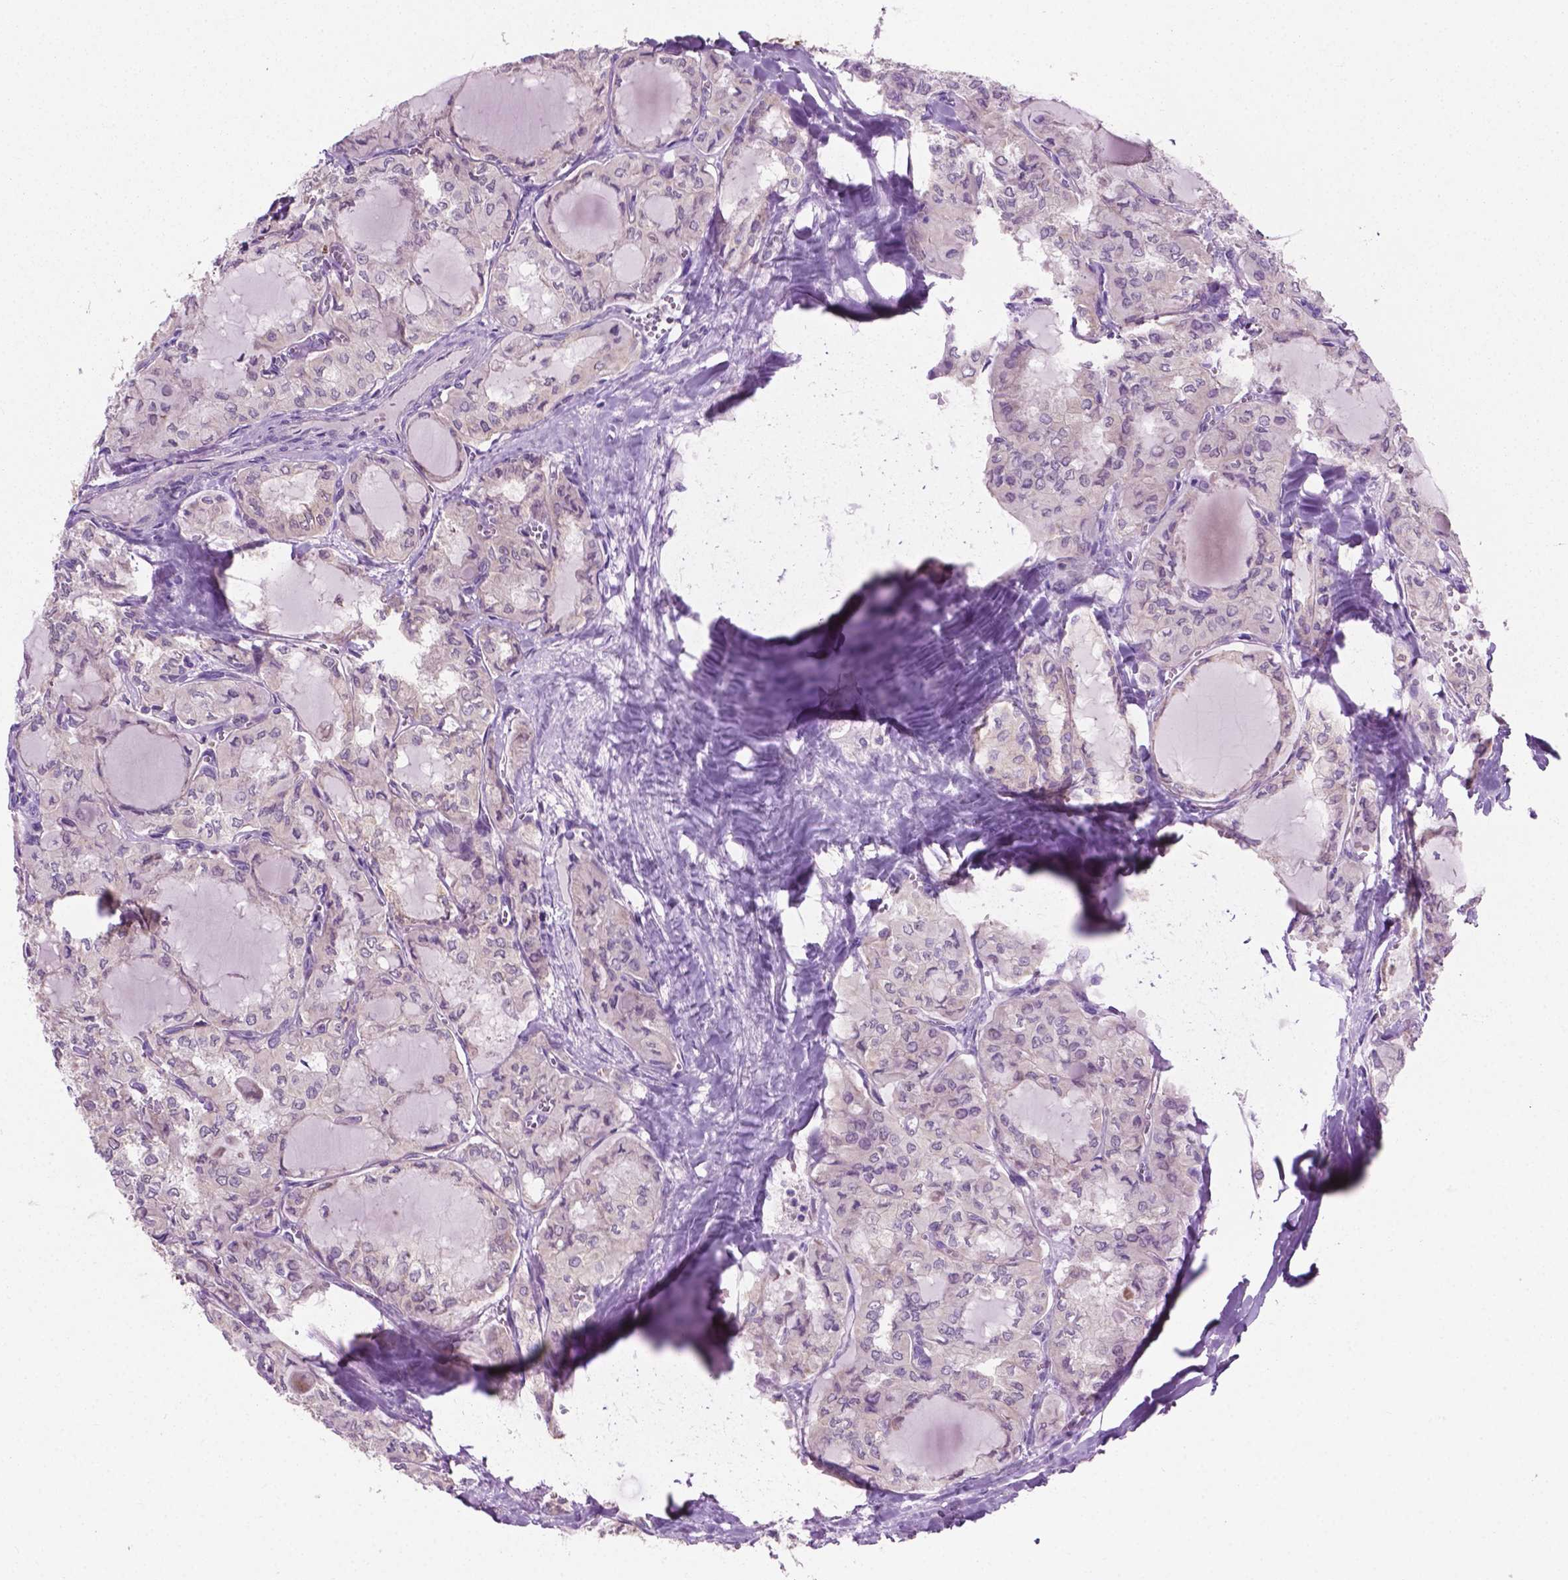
{"staining": {"intensity": "negative", "quantity": "none", "location": "none"}, "tissue": "thyroid cancer", "cell_type": "Tumor cells", "image_type": "cancer", "snomed": [{"axis": "morphology", "description": "Papillary adenocarcinoma, NOS"}, {"axis": "topography", "description": "Thyroid gland"}], "caption": "Immunohistochemical staining of thyroid papillary adenocarcinoma reveals no significant positivity in tumor cells.", "gene": "MZT1", "patient": {"sex": "male", "age": 20}}